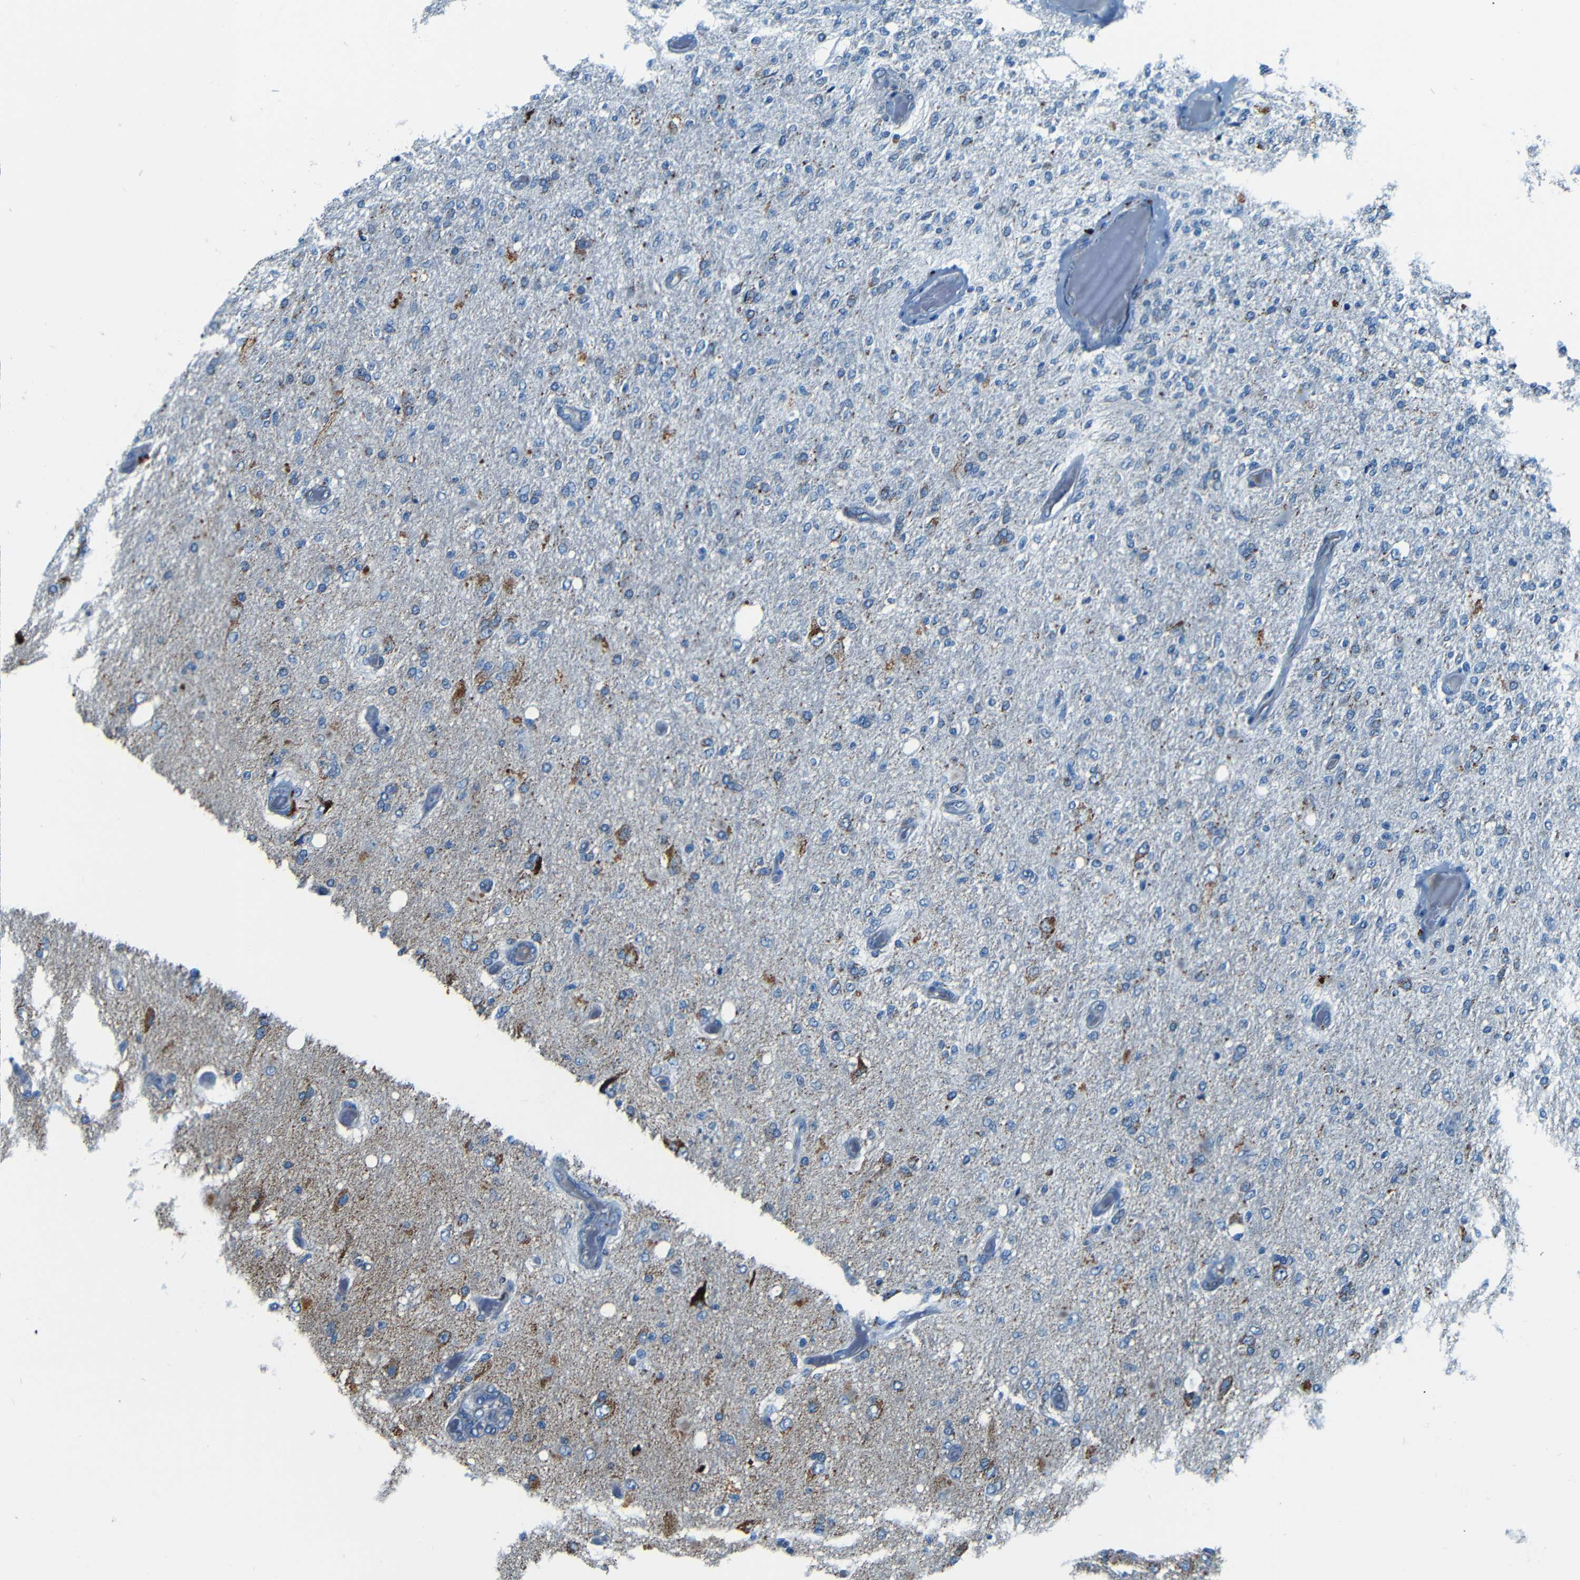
{"staining": {"intensity": "strong", "quantity": "<25%", "location": "cytoplasmic/membranous"}, "tissue": "glioma", "cell_type": "Tumor cells", "image_type": "cancer", "snomed": [{"axis": "morphology", "description": "Normal tissue, NOS"}, {"axis": "morphology", "description": "Glioma, malignant, High grade"}, {"axis": "topography", "description": "Cerebral cortex"}], "caption": "Glioma tissue reveals strong cytoplasmic/membranous positivity in about <25% of tumor cells", "gene": "WSCD2", "patient": {"sex": "male", "age": 77}}